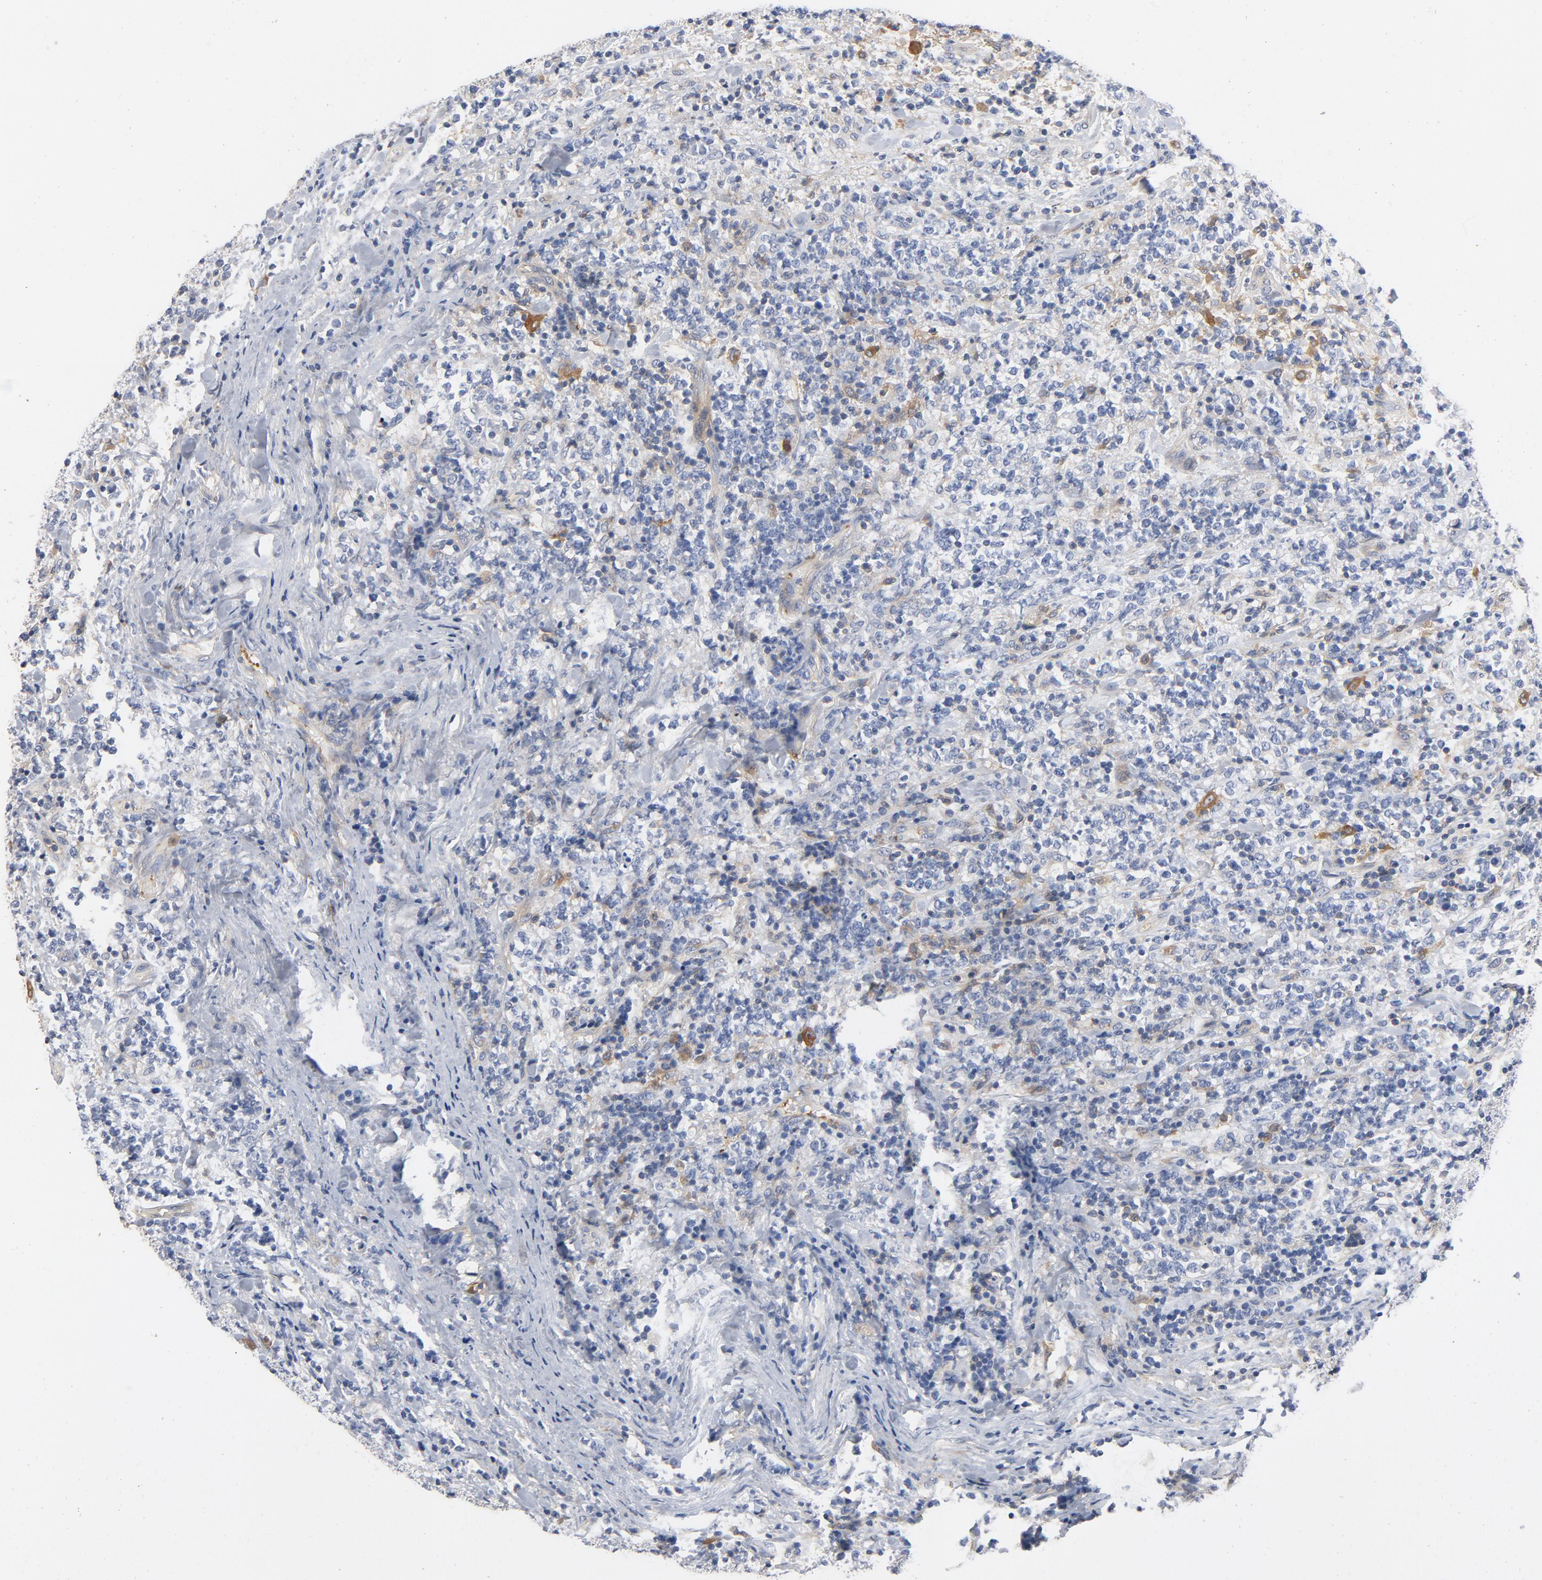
{"staining": {"intensity": "strong", "quantity": "<25%", "location": "cytoplasmic/membranous"}, "tissue": "lymphoma", "cell_type": "Tumor cells", "image_type": "cancer", "snomed": [{"axis": "morphology", "description": "Malignant lymphoma, non-Hodgkin's type, High grade"}, {"axis": "topography", "description": "Soft tissue"}], "caption": "Immunohistochemical staining of malignant lymphoma, non-Hodgkin's type (high-grade) reveals medium levels of strong cytoplasmic/membranous protein positivity in about <25% of tumor cells.", "gene": "SRC", "patient": {"sex": "male", "age": 18}}